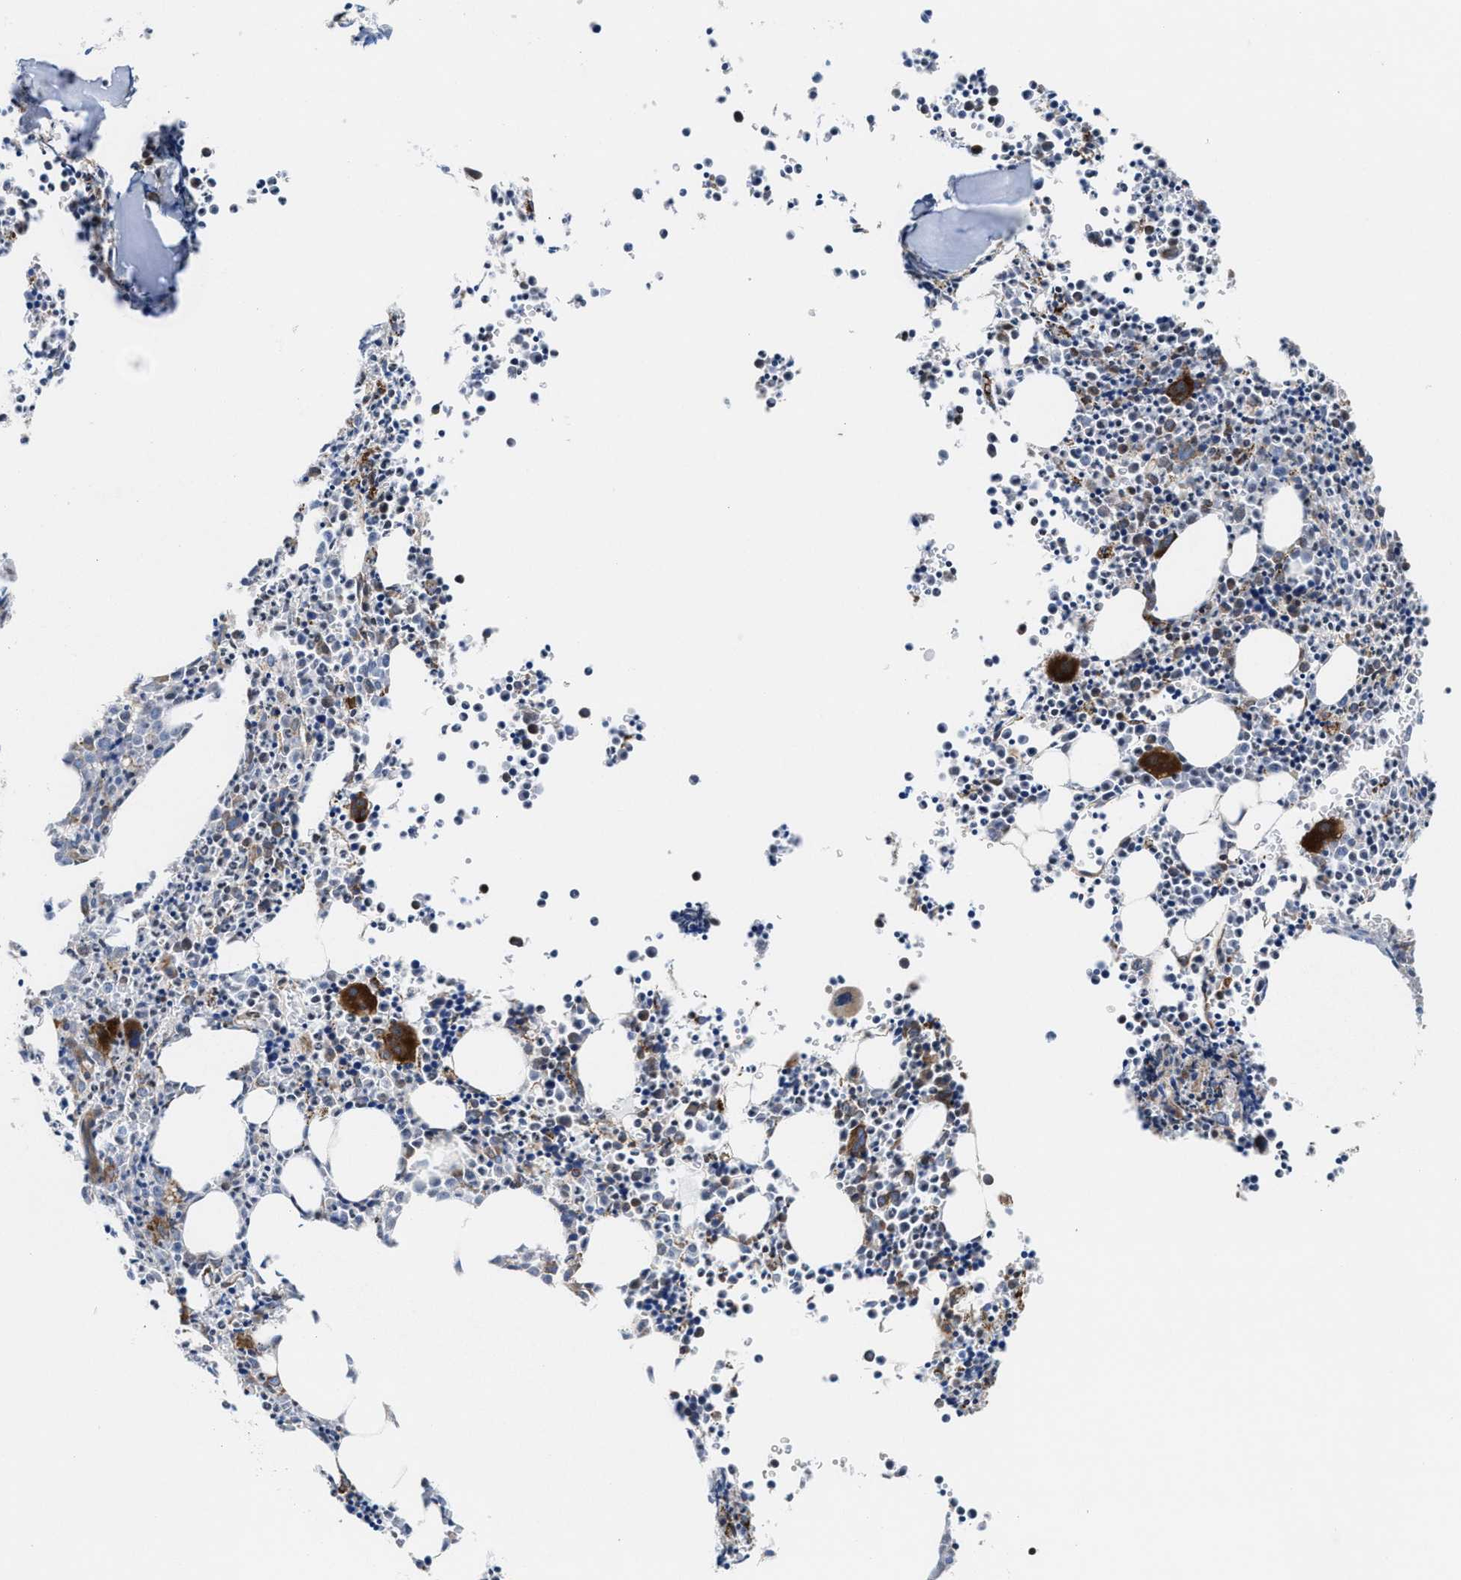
{"staining": {"intensity": "strong", "quantity": "25%-75%", "location": "cytoplasmic/membranous"}, "tissue": "bone marrow", "cell_type": "Hematopoietic cells", "image_type": "normal", "snomed": [{"axis": "morphology", "description": "Normal tissue, NOS"}, {"axis": "morphology", "description": "Inflammation, NOS"}, {"axis": "topography", "description": "Bone marrow"}], "caption": "Immunohistochemistry (IHC) (DAB) staining of benign bone marrow reveals strong cytoplasmic/membranous protein expression in about 25%-75% of hematopoietic cells. (DAB = brown stain, brightfield microscopy at high magnification).", "gene": "PRR15L", "patient": {"sex": "male", "age": 31}}